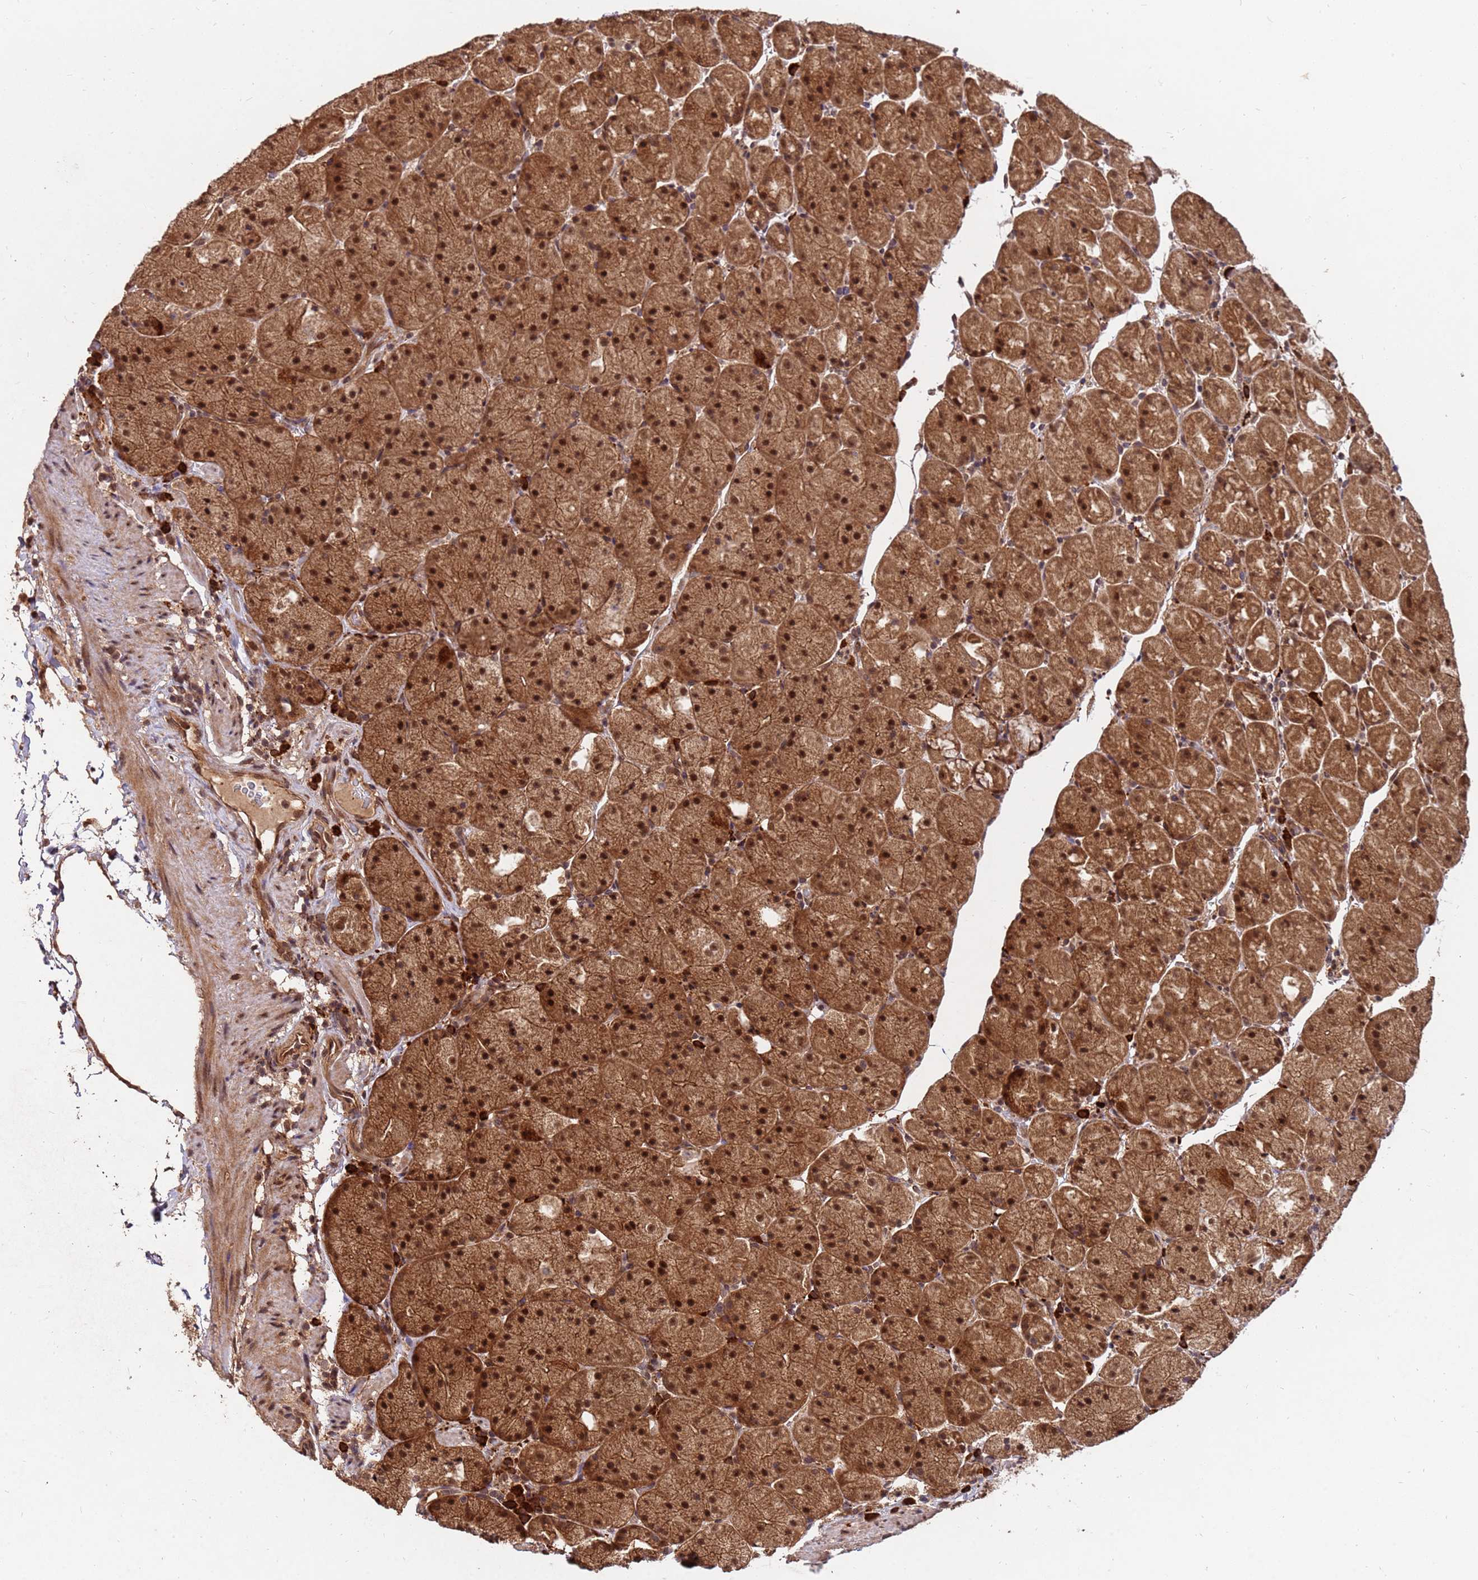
{"staining": {"intensity": "strong", "quantity": ">75%", "location": "cytoplasmic/membranous,nuclear"}, "tissue": "stomach", "cell_type": "Glandular cells", "image_type": "normal", "snomed": [{"axis": "morphology", "description": "Normal tissue, NOS"}, {"axis": "topography", "description": "Stomach, upper"}, {"axis": "topography", "description": "Stomach, lower"}], "caption": "High-magnification brightfield microscopy of benign stomach stained with DAB (brown) and counterstained with hematoxylin (blue). glandular cells exhibit strong cytoplasmic/membranous,nuclear expression is identified in approximately>75% of cells.", "gene": "ZNF619", "patient": {"sex": "male", "age": 67}}